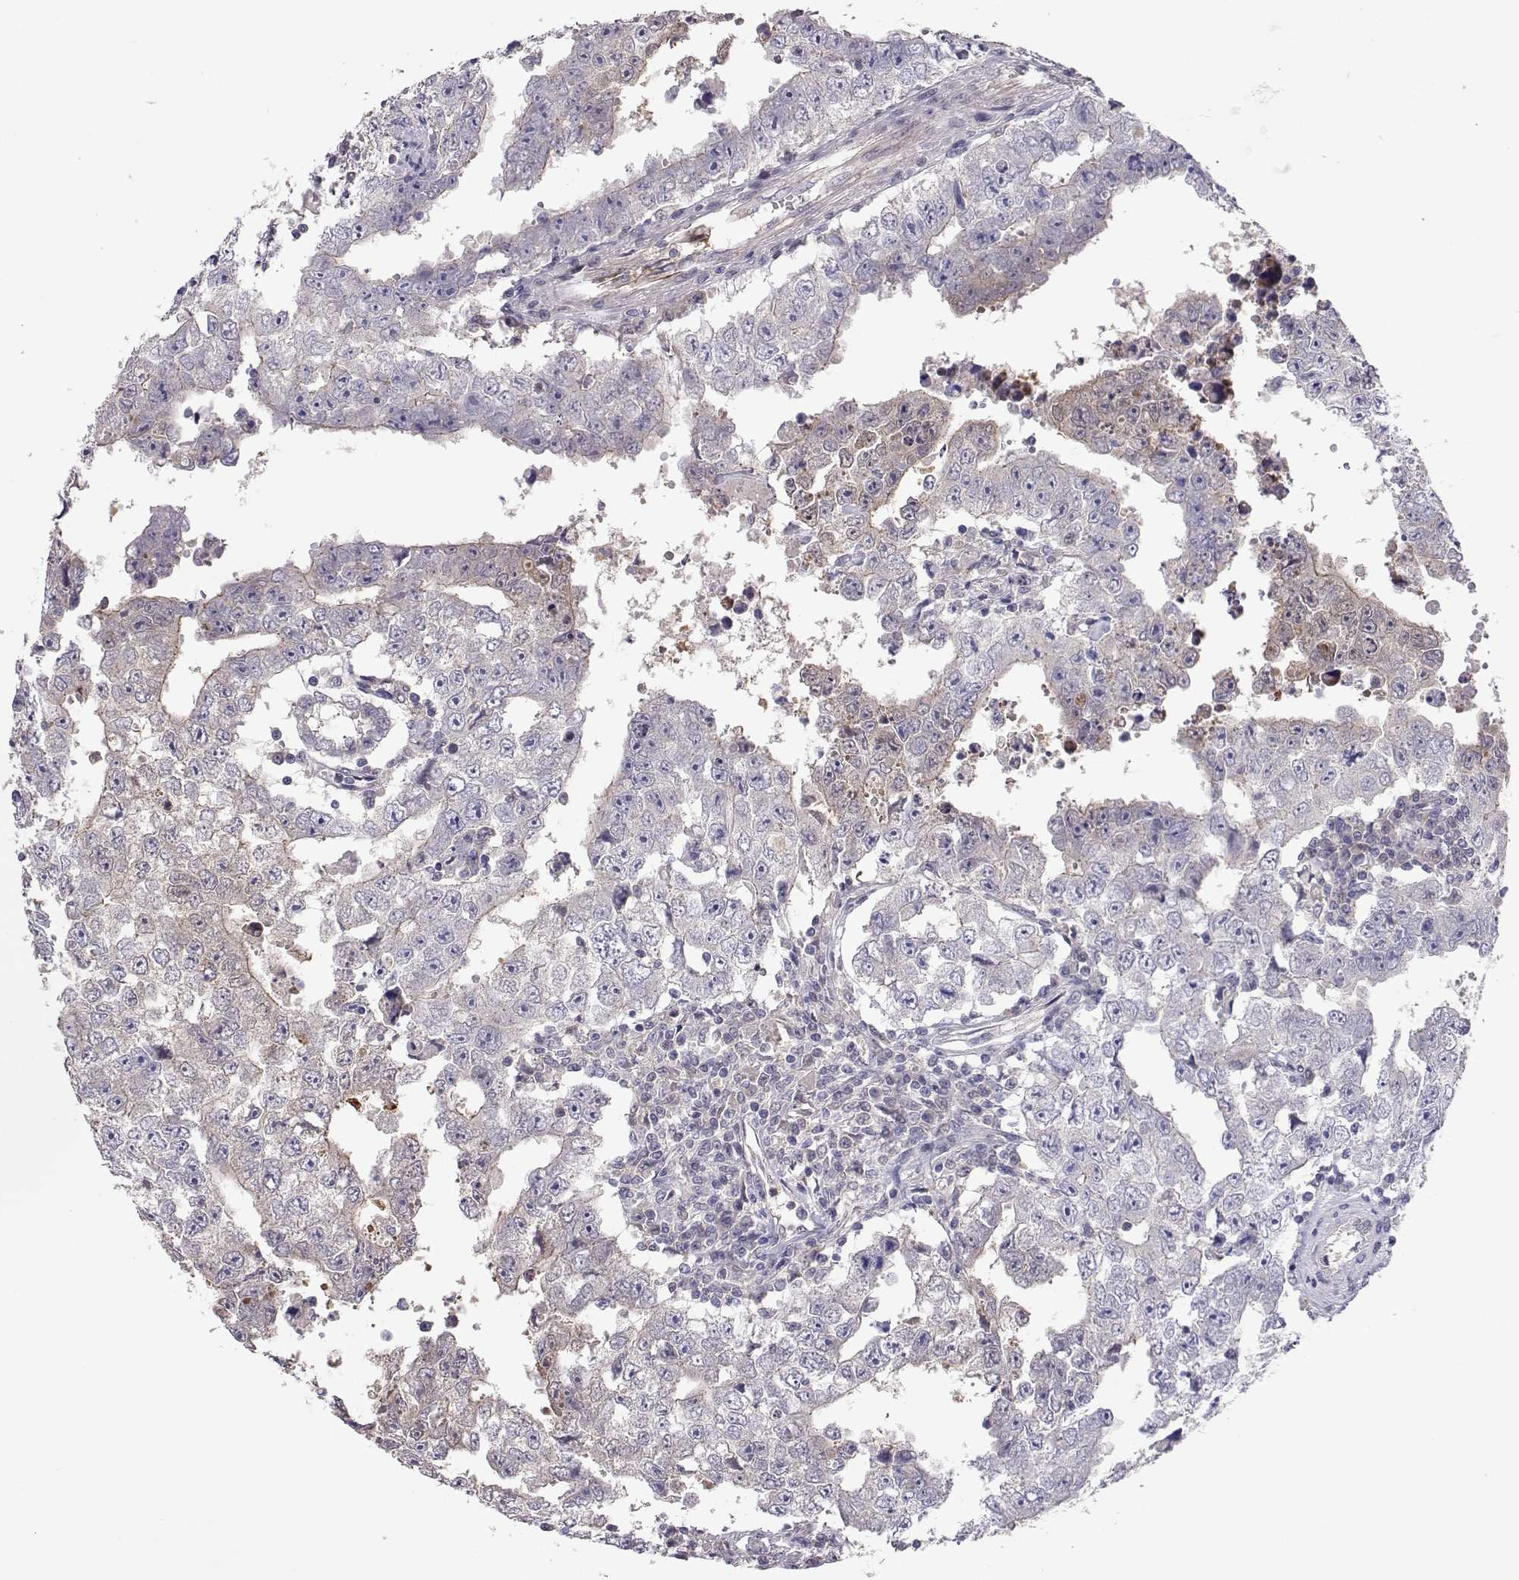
{"staining": {"intensity": "negative", "quantity": "none", "location": "none"}, "tissue": "testis cancer", "cell_type": "Tumor cells", "image_type": "cancer", "snomed": [{"axis": "morphology", "description": "Carcinoma, Embryonal, NOS"}, {"axis": "topography", "description": "Testis"}], "caption": "A photomicrograph of testis cancer (embryonal carcinoma) stained for a protein shows no brown staining in tumor cells.", "gene": "NCAM2", "patient": {"sex": "male", "age": 36}}